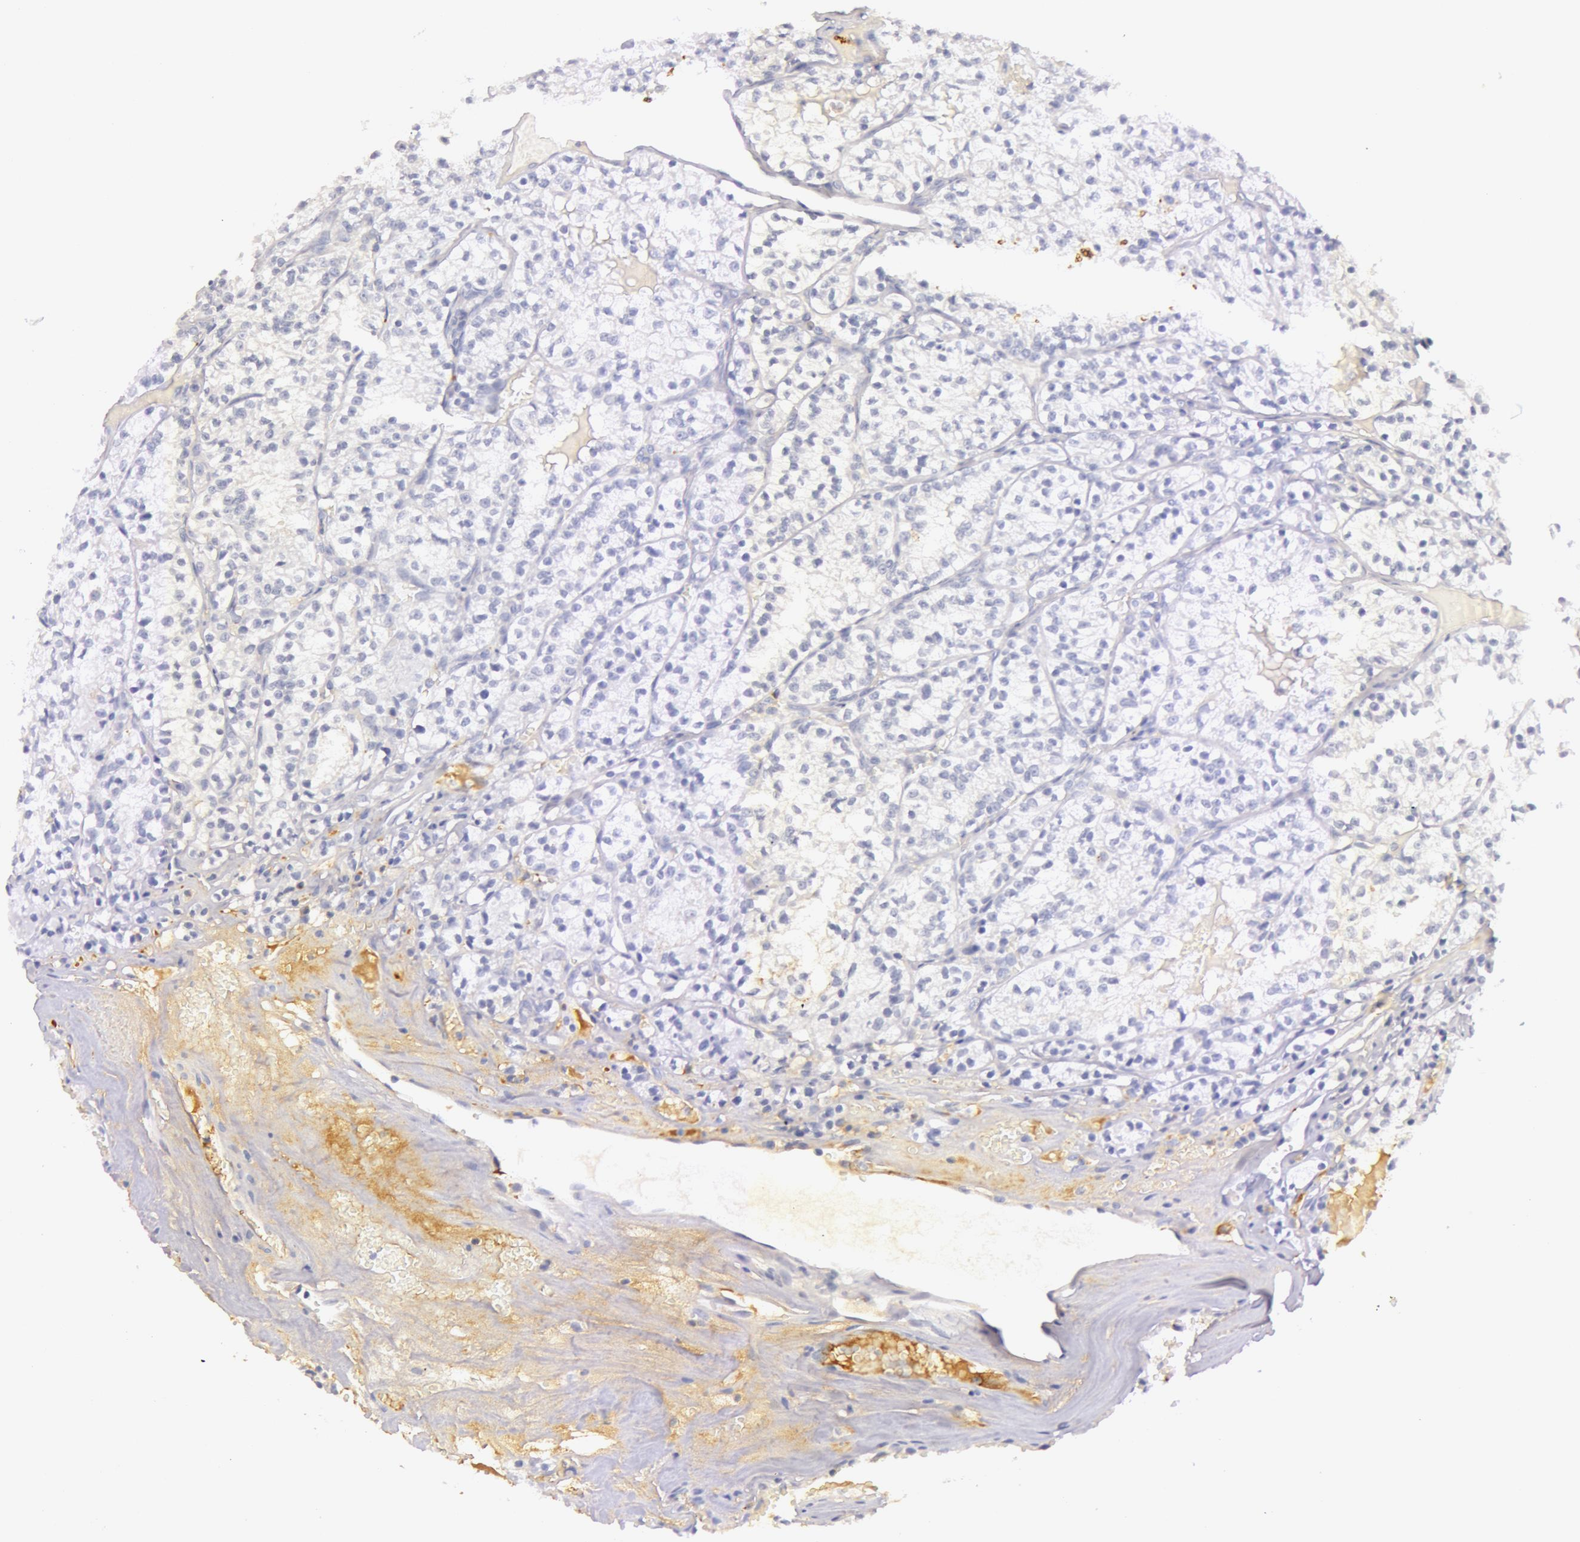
{"staining": {"intensity": "negative", "quantity": "none", "location": "none"}, "tissue": "renal cancer", "cell_type": "Tumor cells", "image_type": "cancer", "snomed": [{"axis": "morphology", "description": "Adenocarcinoma, NOS"}, {"axis": "topography", "description": "Kidney"}], "caption": "Immunohistochemistry (IHC) image of neoplastic tissue: adenocarcinoma (renal) stained with DAB (3,3'-diaminobenzidine) shows no significant protein positivity in tumor cells. (Brightfield microscopy of DAB immunohistochemistry at high magnification).", "gene": "C4BPA", "patient": {"sex": "male", "age": 61}}